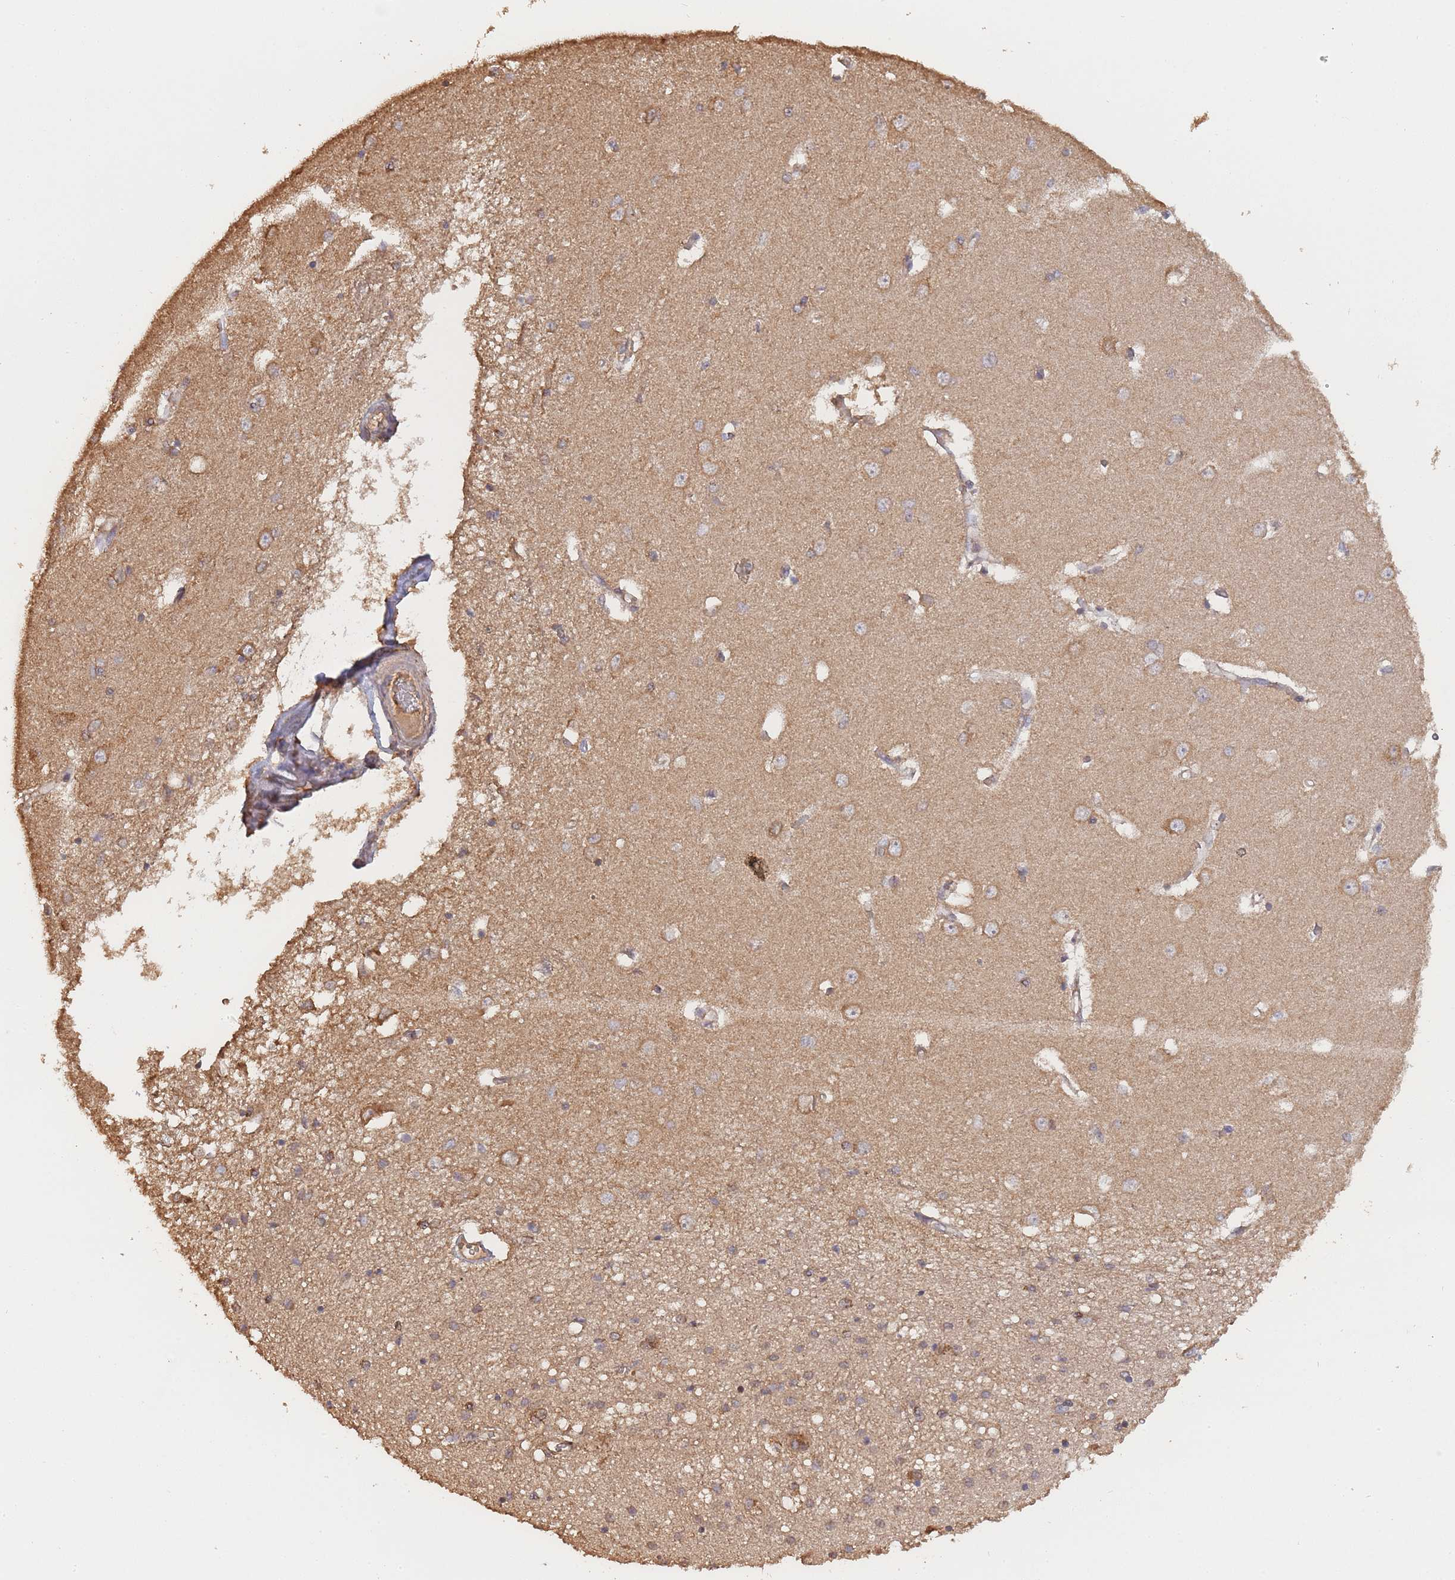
{"staining": {"intensity": "negative", "quantity": "none", "location": "none"}, "tissue": "caudate", "cell_type": "Glial cells", "image_type": "normal", "snomed": [{"axis": "morphology", "description": "Normal tissue, NOS"}, {"axis": "topography", "description": "Lateral ventricle wall"}], "caption": "A high-resolution image shows immunohistochemistry staining of benign caudate, which reveals no significant expression in glial cells. (DAB IHC, high magnification).", "gene": "METRN", "patient": {"sex": "male", "age": 37}}